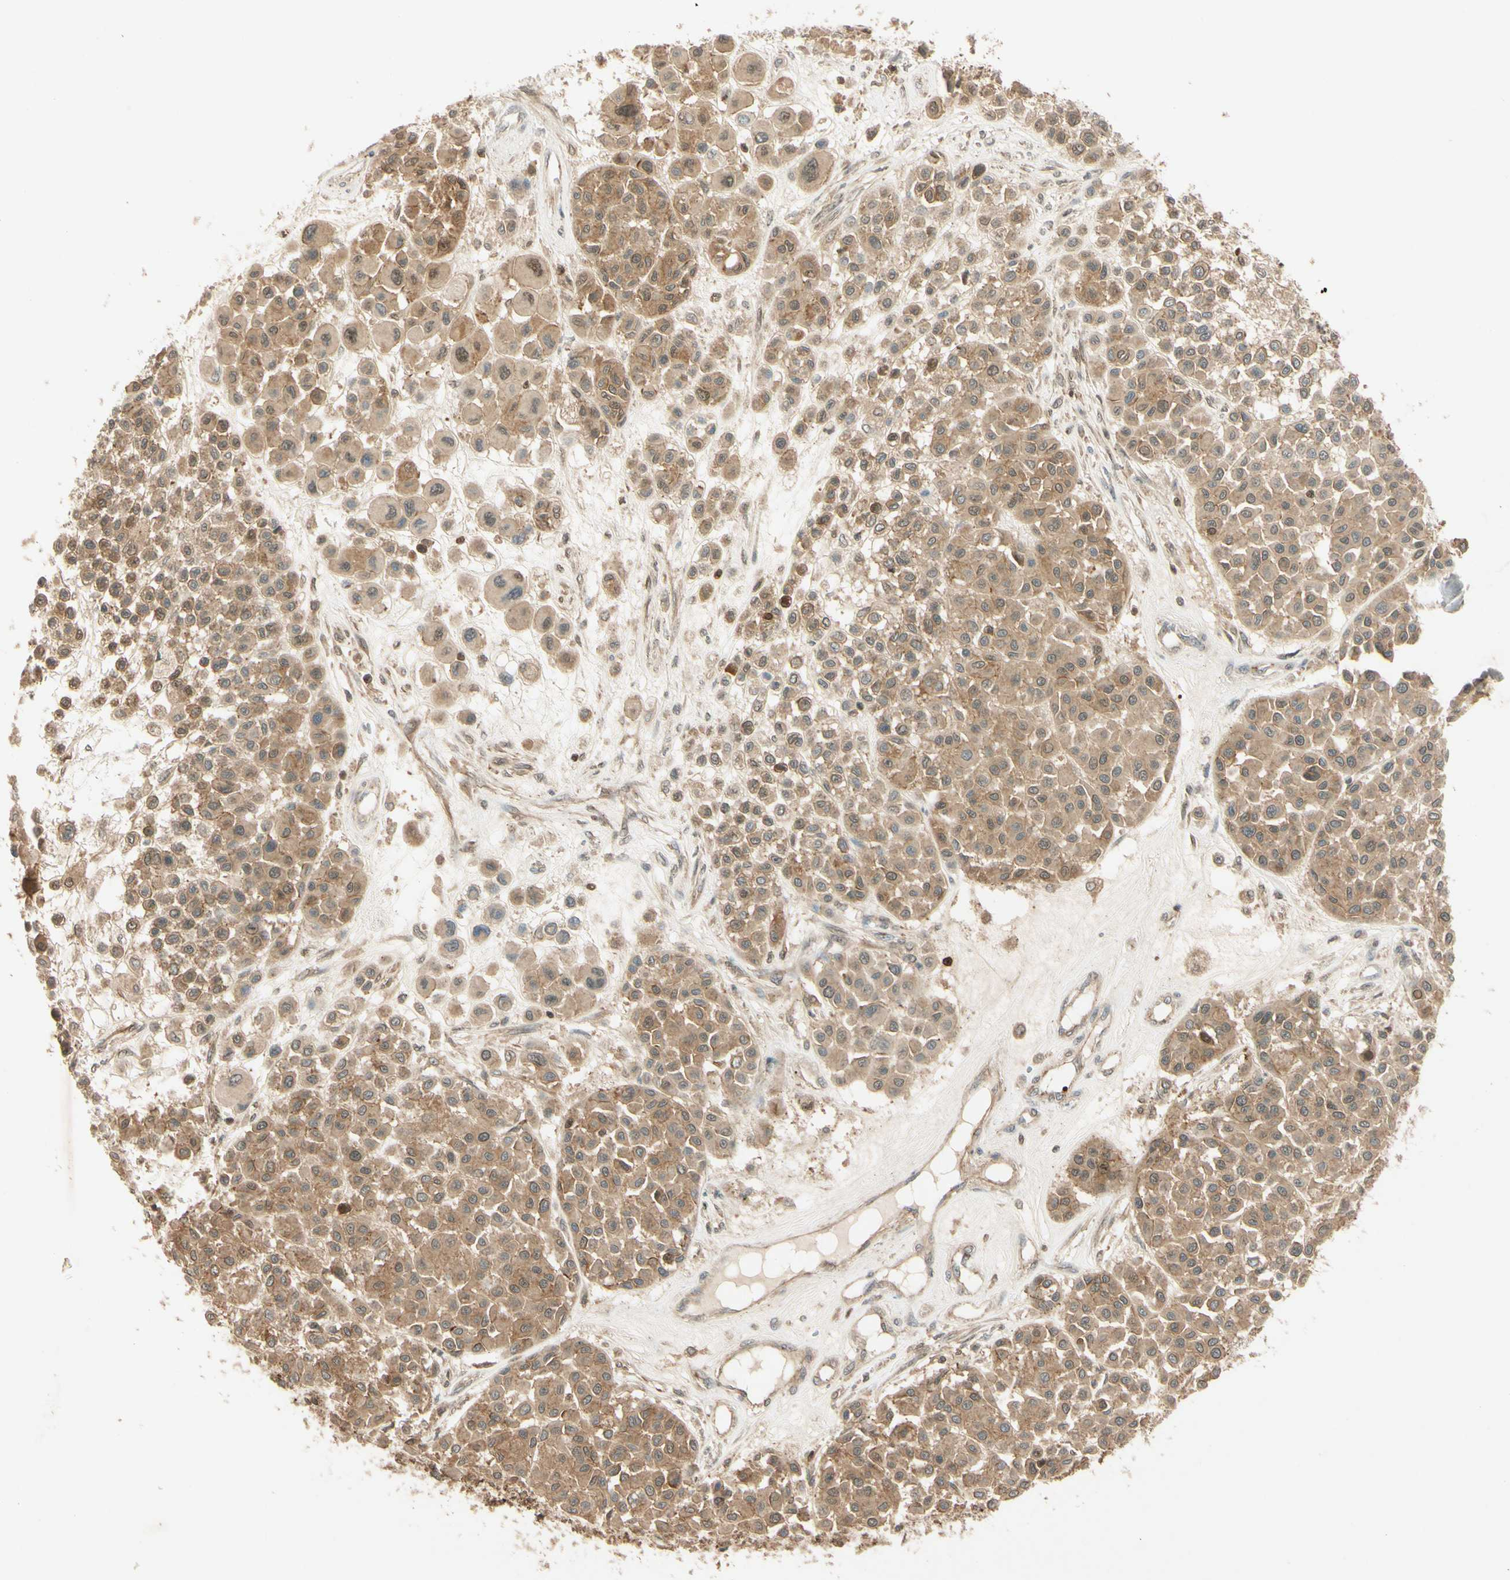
{"staining": {"intensity": "moderate", "quantity": ">75%", "location": "cytoplasmic/membranous"}, "tissue": "melanoma", "cell_type": "Tumor cells", "image_type": "cancer", "snomed": [{"axis": "morphology", "description": "Malignant melanoma, Metastatic site"}, {"axis": "topography", "description": "Soft tissue"}], "caption": "The micrograph exhibits a brown stain indicating the presence of a protein in the cytoplasmic/membranous of tumor cells in melanoma.", "gene": "EPHA8", "patient": {"sex": "male", "age": 41}}